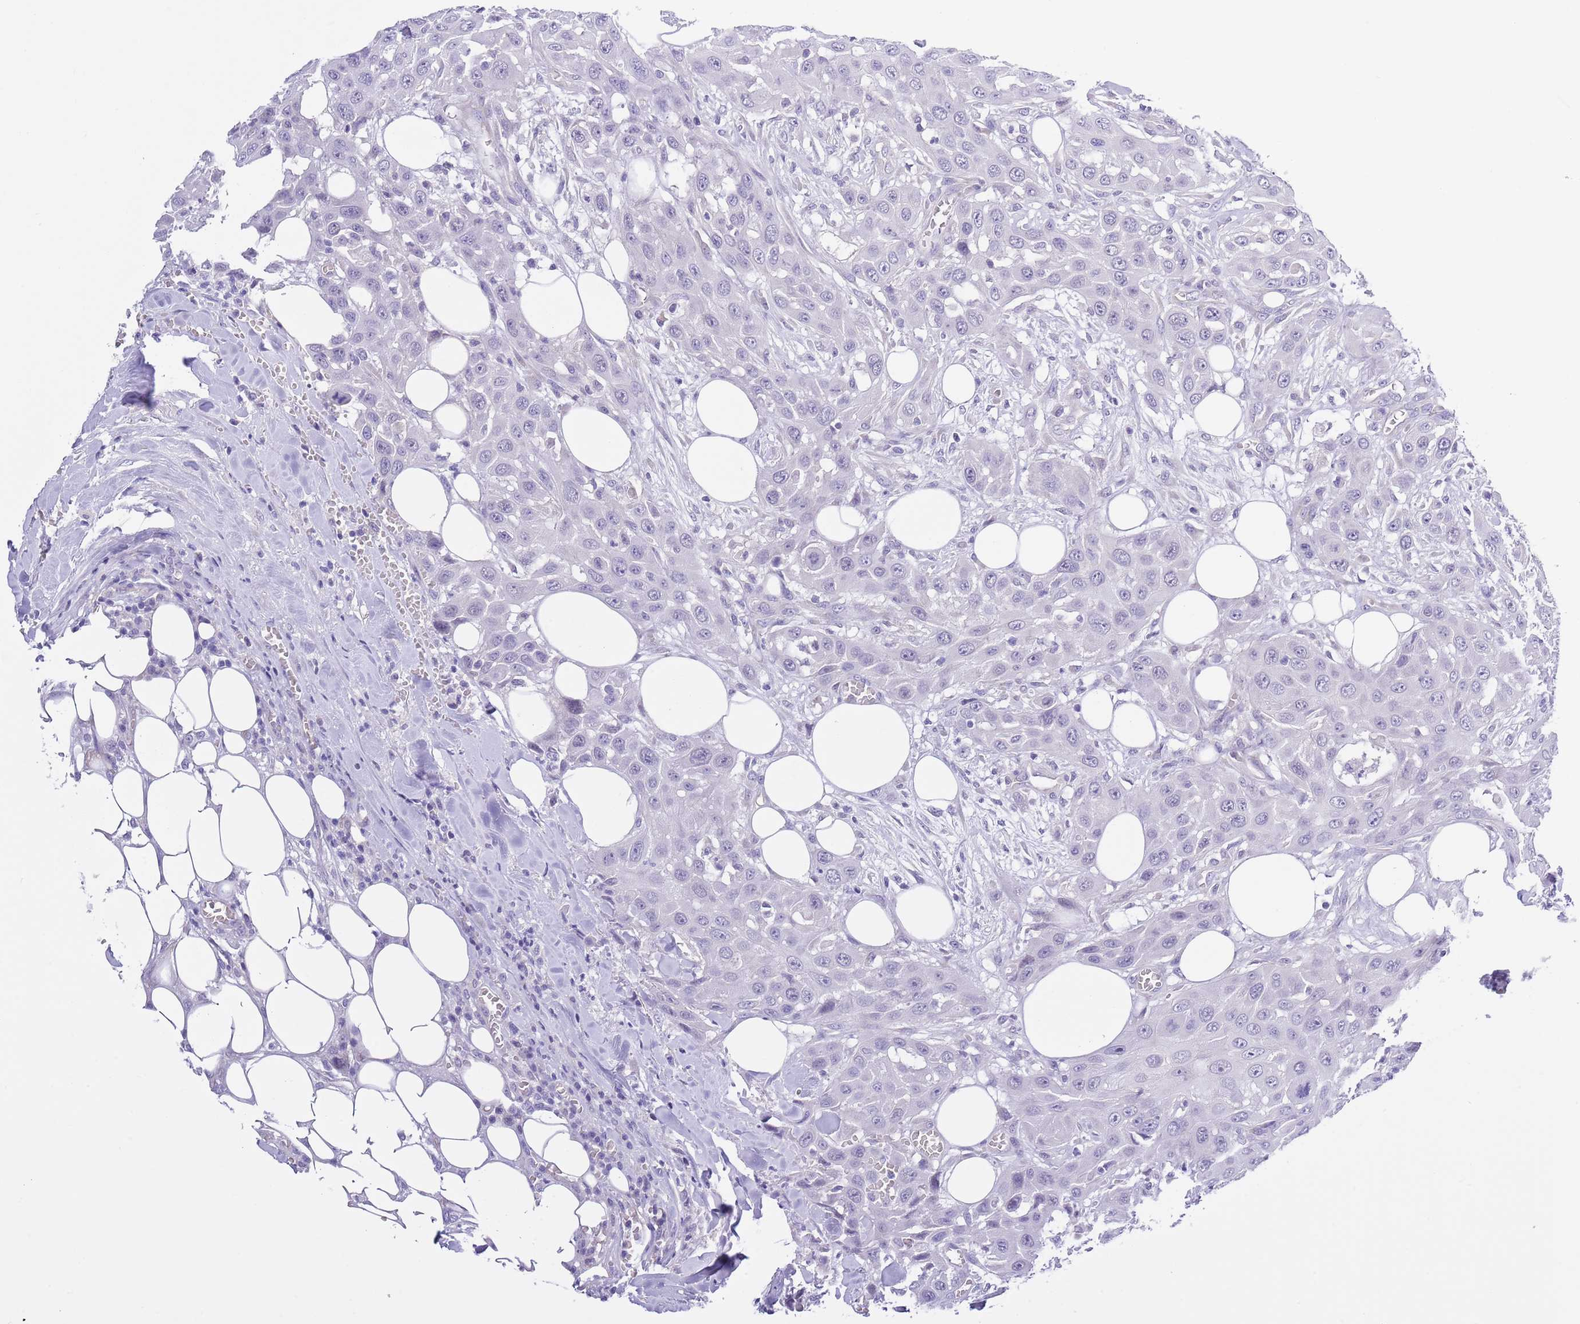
{"staining": {"intensity": "negative", "quantity": "none", "location": "none"}, "tissue": "head and neck cancer", "cell_type": "Tumor cells", "image_type": "cancer", "snomed": [{"axis": "morphology", "description": "Squamous cell carcinoma, NOS"}, {"axis": "topography", "description": "Head-Neck"}], "caption": "Immunohistochemistry (IHC) photomicrograph of human head and neck cancer stained for a protein (brown), which exhibits no staining in tumor cells.", "gene": "NET1", "patient": {"sex": "male", "age": 81}}